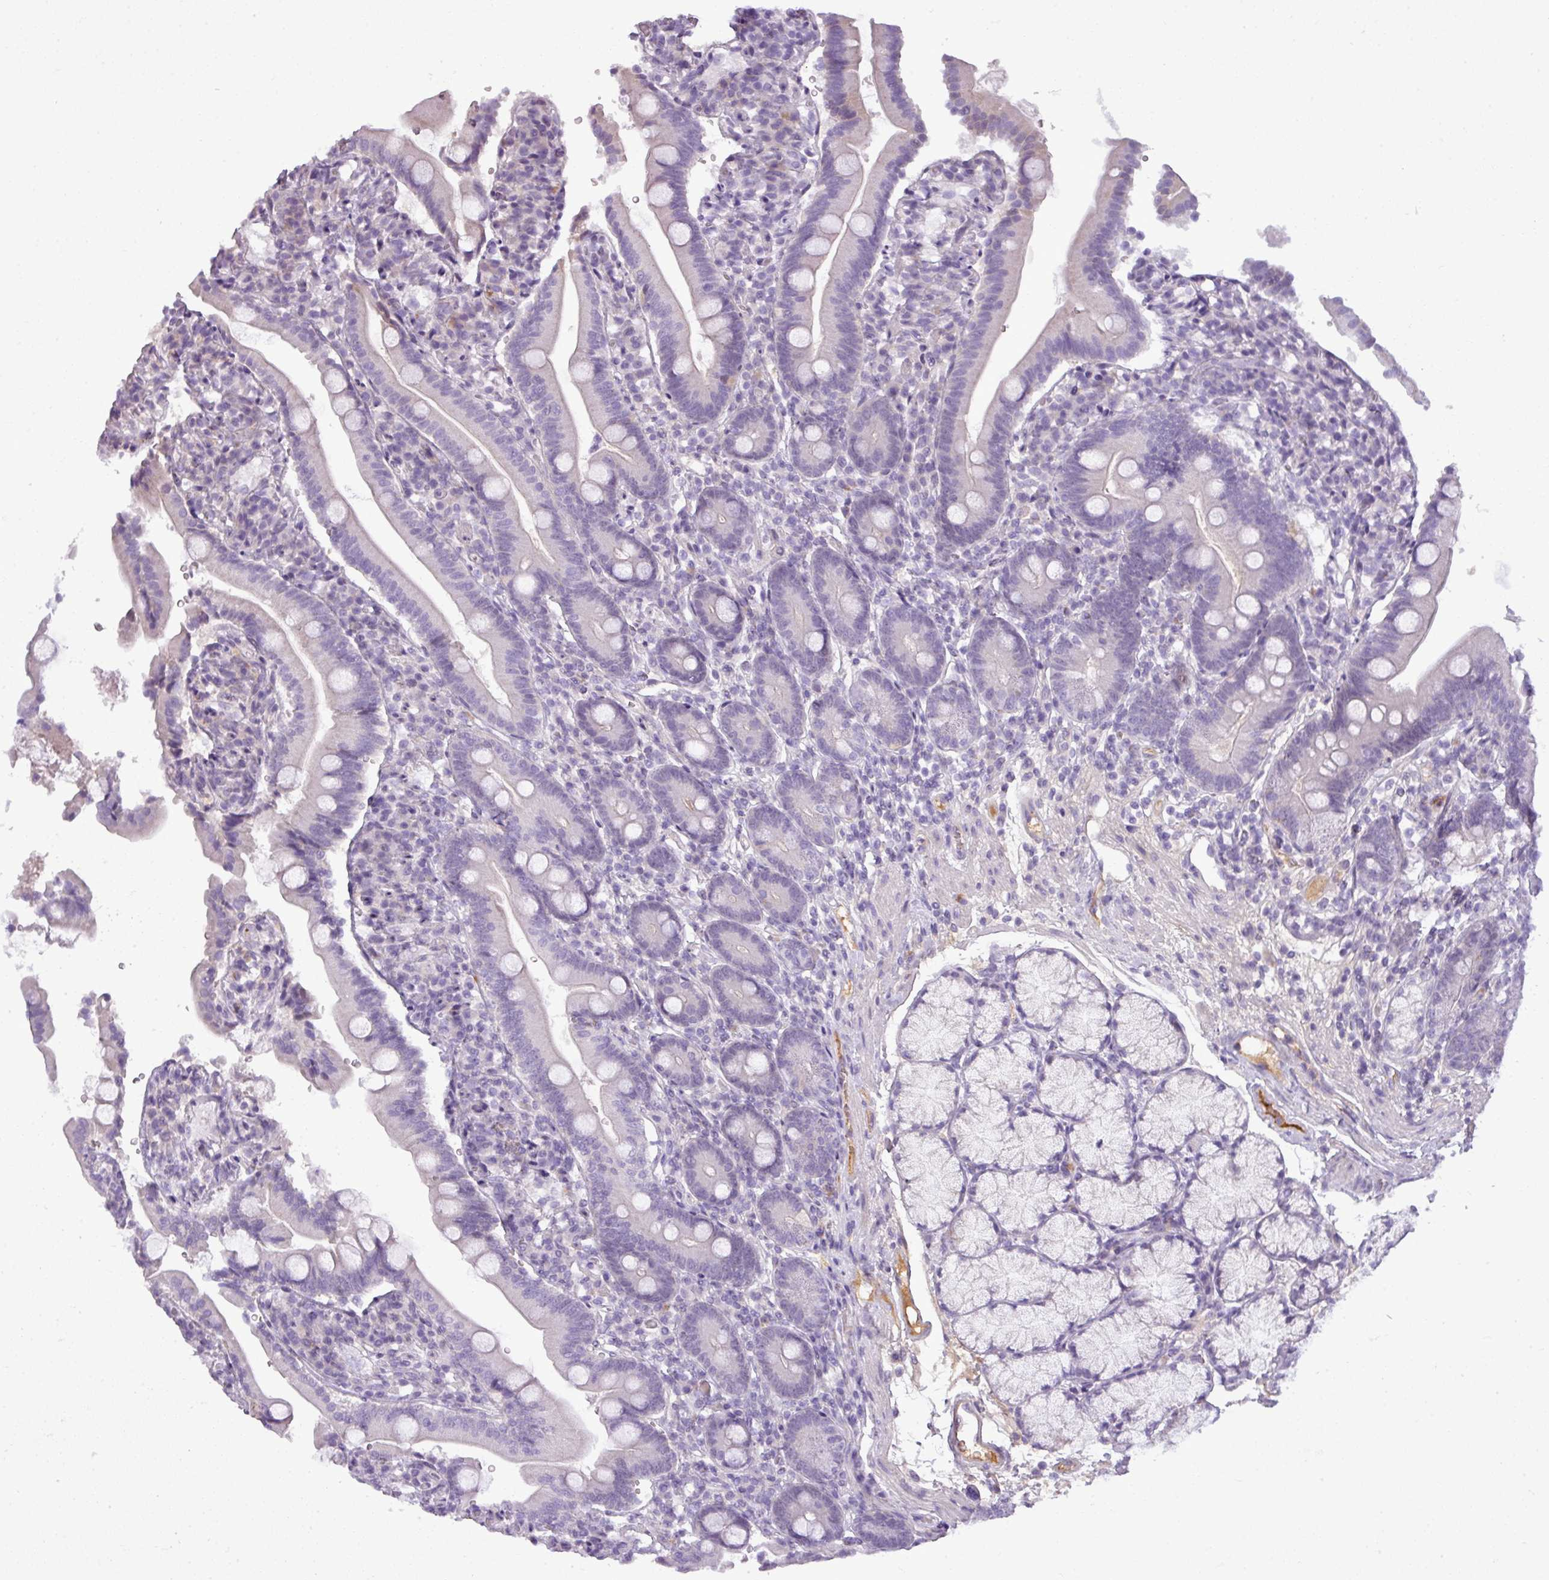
{"staining": {"intensity": "negative", "quantity": "none", "location": "none"}, "tissue": "duodenum", "cell_type": "Glandular cells", "image_type": "normal", "snomed": [{"axis": "morphology", "description": "Normal tissue, NOS"}, {"axis": "topography", "description": "Duodenum"}], "caption": "This is an immunohistochemistry photomicrograph of unremarkable duodenum. There is no expression in glandular cells.", "gene": "C4A", "patient": {"sex": "female", "age": 67}}